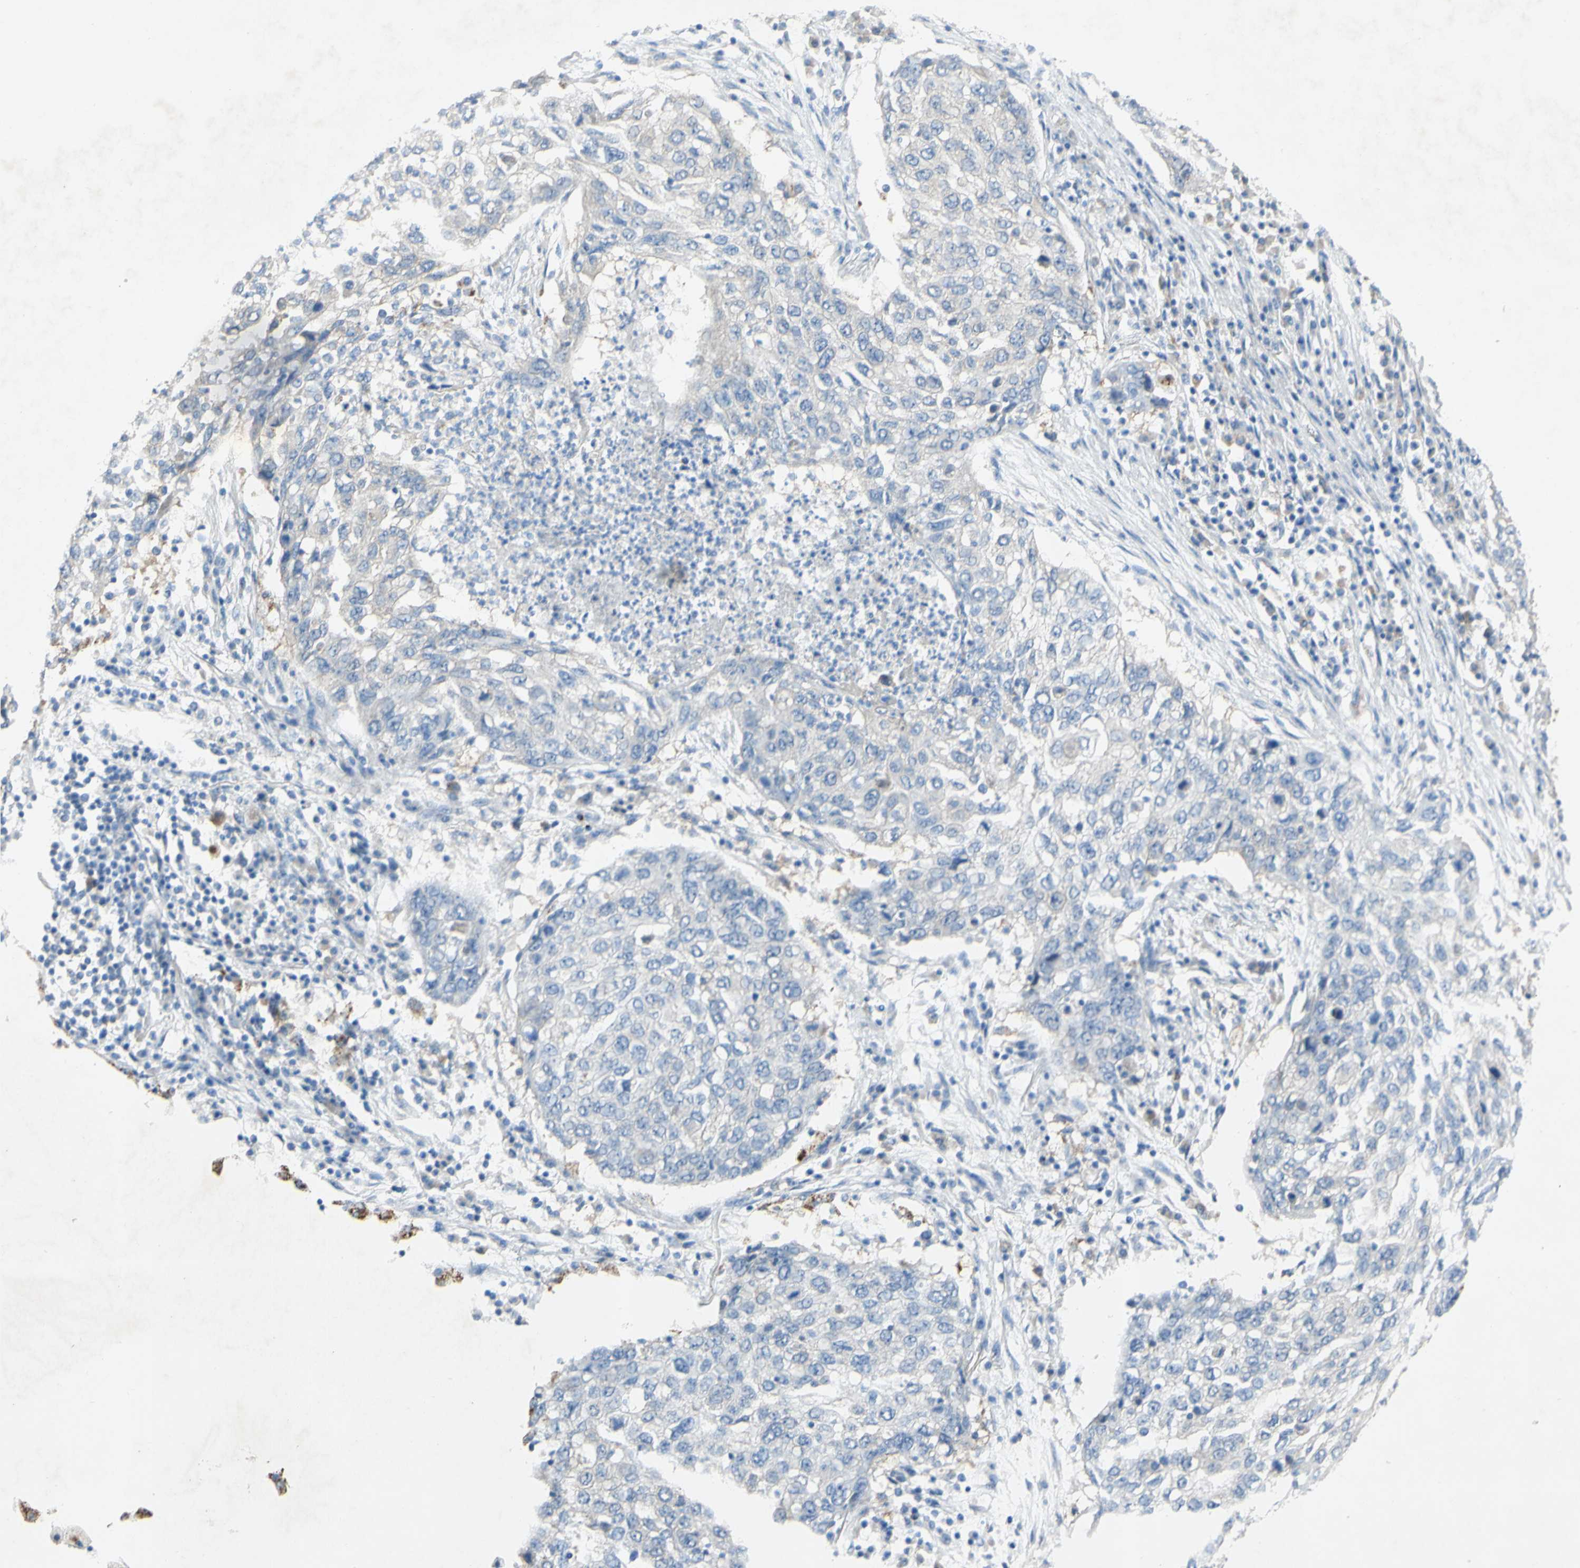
{"staining": {"intensity": "negative", "quantity": "none", "location": "none"}, "tissue": "lung cancer", "cell_type": "Tumor cells", "image_type": "cancer", "snomed": [{"axis": "morphology", "description": "Squamous cell carcinoma, NOS"}, {"axis": "topography", "description": "Lung"}], "caption": "A histopathology image of human lung squamous cell carcinoma is negative for staining in tumor cells.", "gene": "ACADL", "patient": {"sex": "female", "age": 63}}